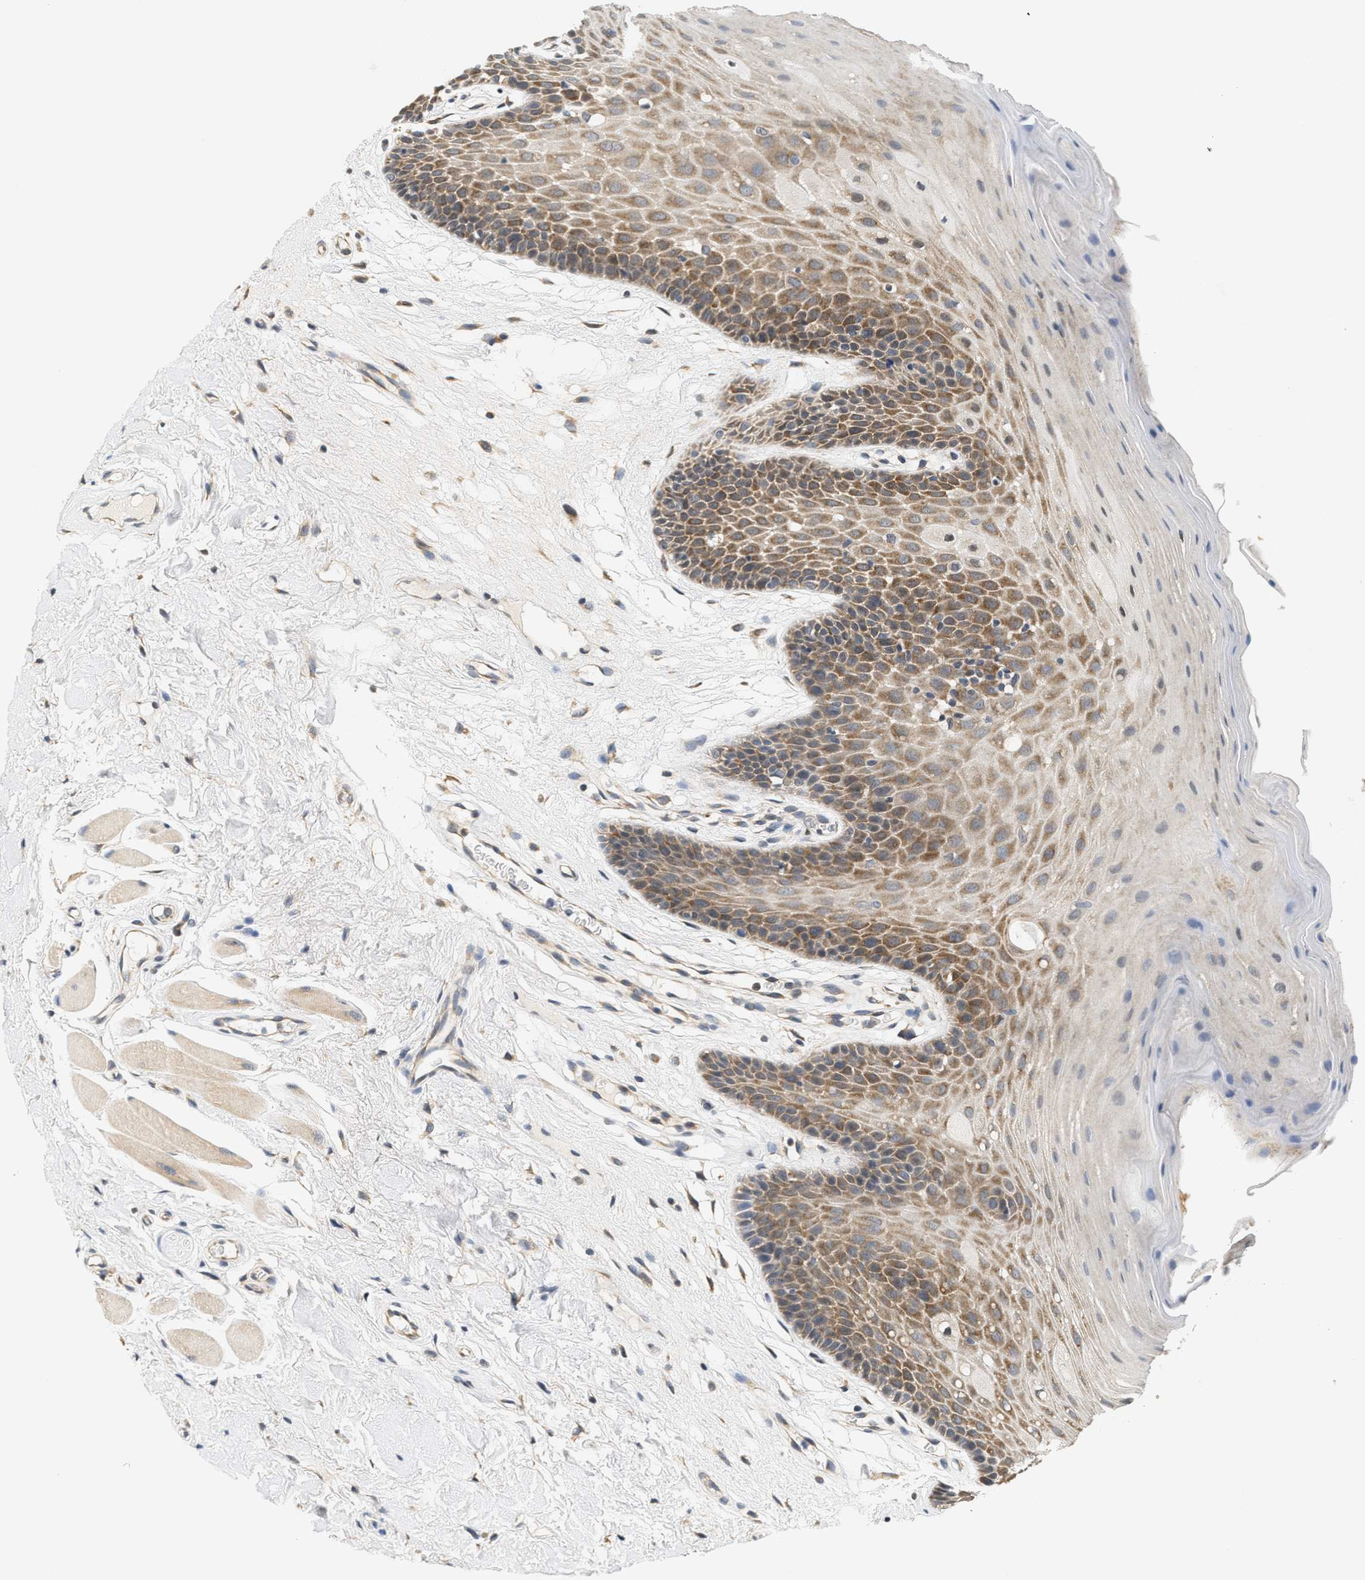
{"staining": {"intensity": "moderate", "quantity": ">75%", "location": "cytoplasmic/membranous"}, "tissue": "oral mucosa", "cell_type": "Squamous epithelial cells", "image_type": "normal", "snomed": [{"axis": "morphology", "description": "Normal tissue, NOS"}, {"axis": "morphology", "description": "Squamous cell carcinoma, NOS"}, {"axis": "topography", "description": "Oral tissue"}, {"axis": "topography", "description": "Head-Neck"}], "caption": "Unremarkable oral mucosa was stained to show a protein in brown. There is medium levels of moderate cytoplasmic/membranous staining in about >75% of squamous epithelial cells.", "gene": "GIGYF1", "patient": {"sex": "male", "age": 71}}